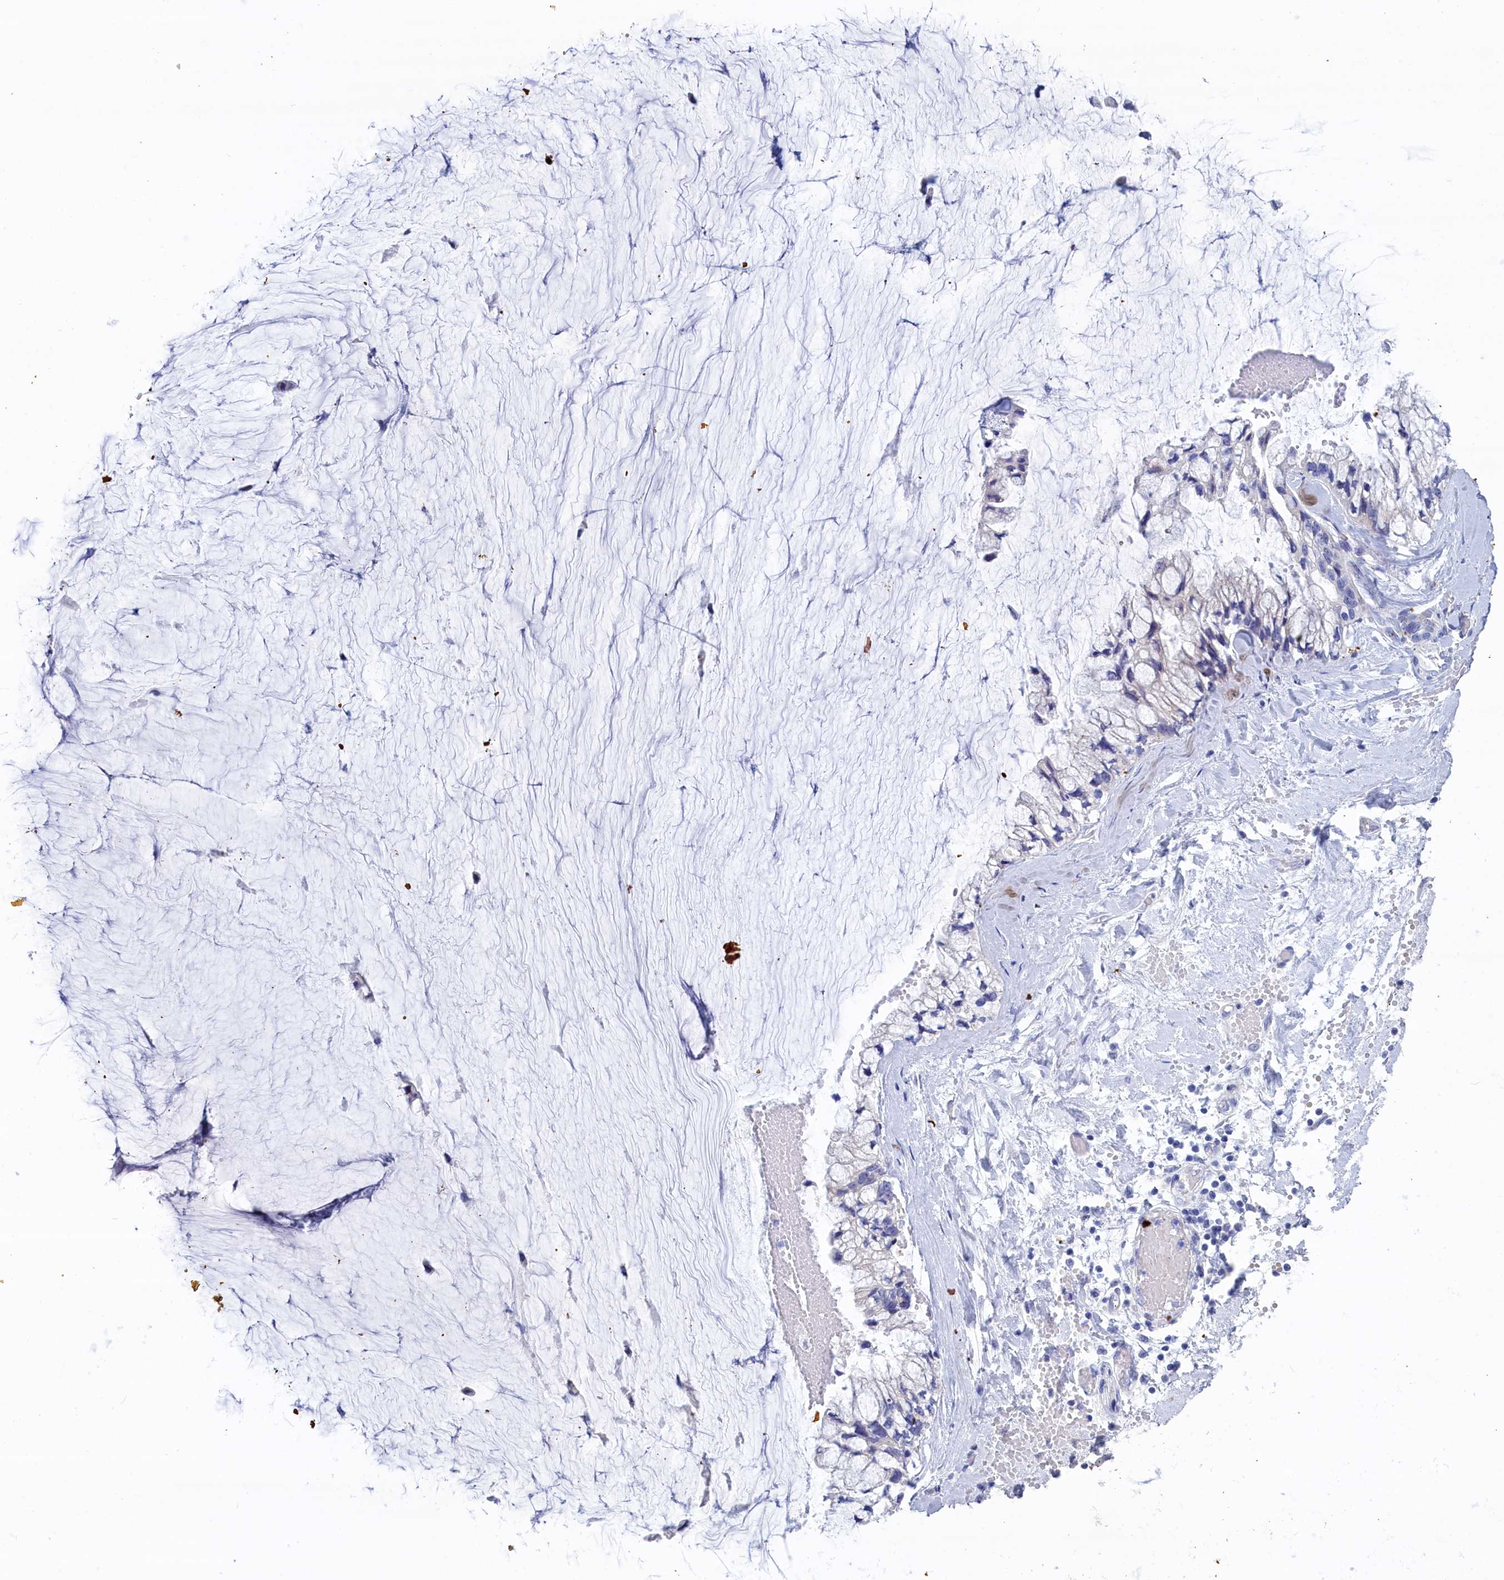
{"staining": {"intensity": "negative", "quantity": "none", "location": "none"}, "tissue": "ovarian cancer", "cell_type": "Tumor cells", "image_type": "cancer", "snomed": [{"axis": "morphology", "description": "Cystadenocarcinoma, mucinous, NOS"}, {"axis": "topography", "description": "Ovary"}], "caption": "IHC histopathology image of ovarian cancer stained for a protein (brown), which demonstrates no staining in tumor cells.", "gene": "WDR83", "patient": {"sex": "female", "age": 39}}